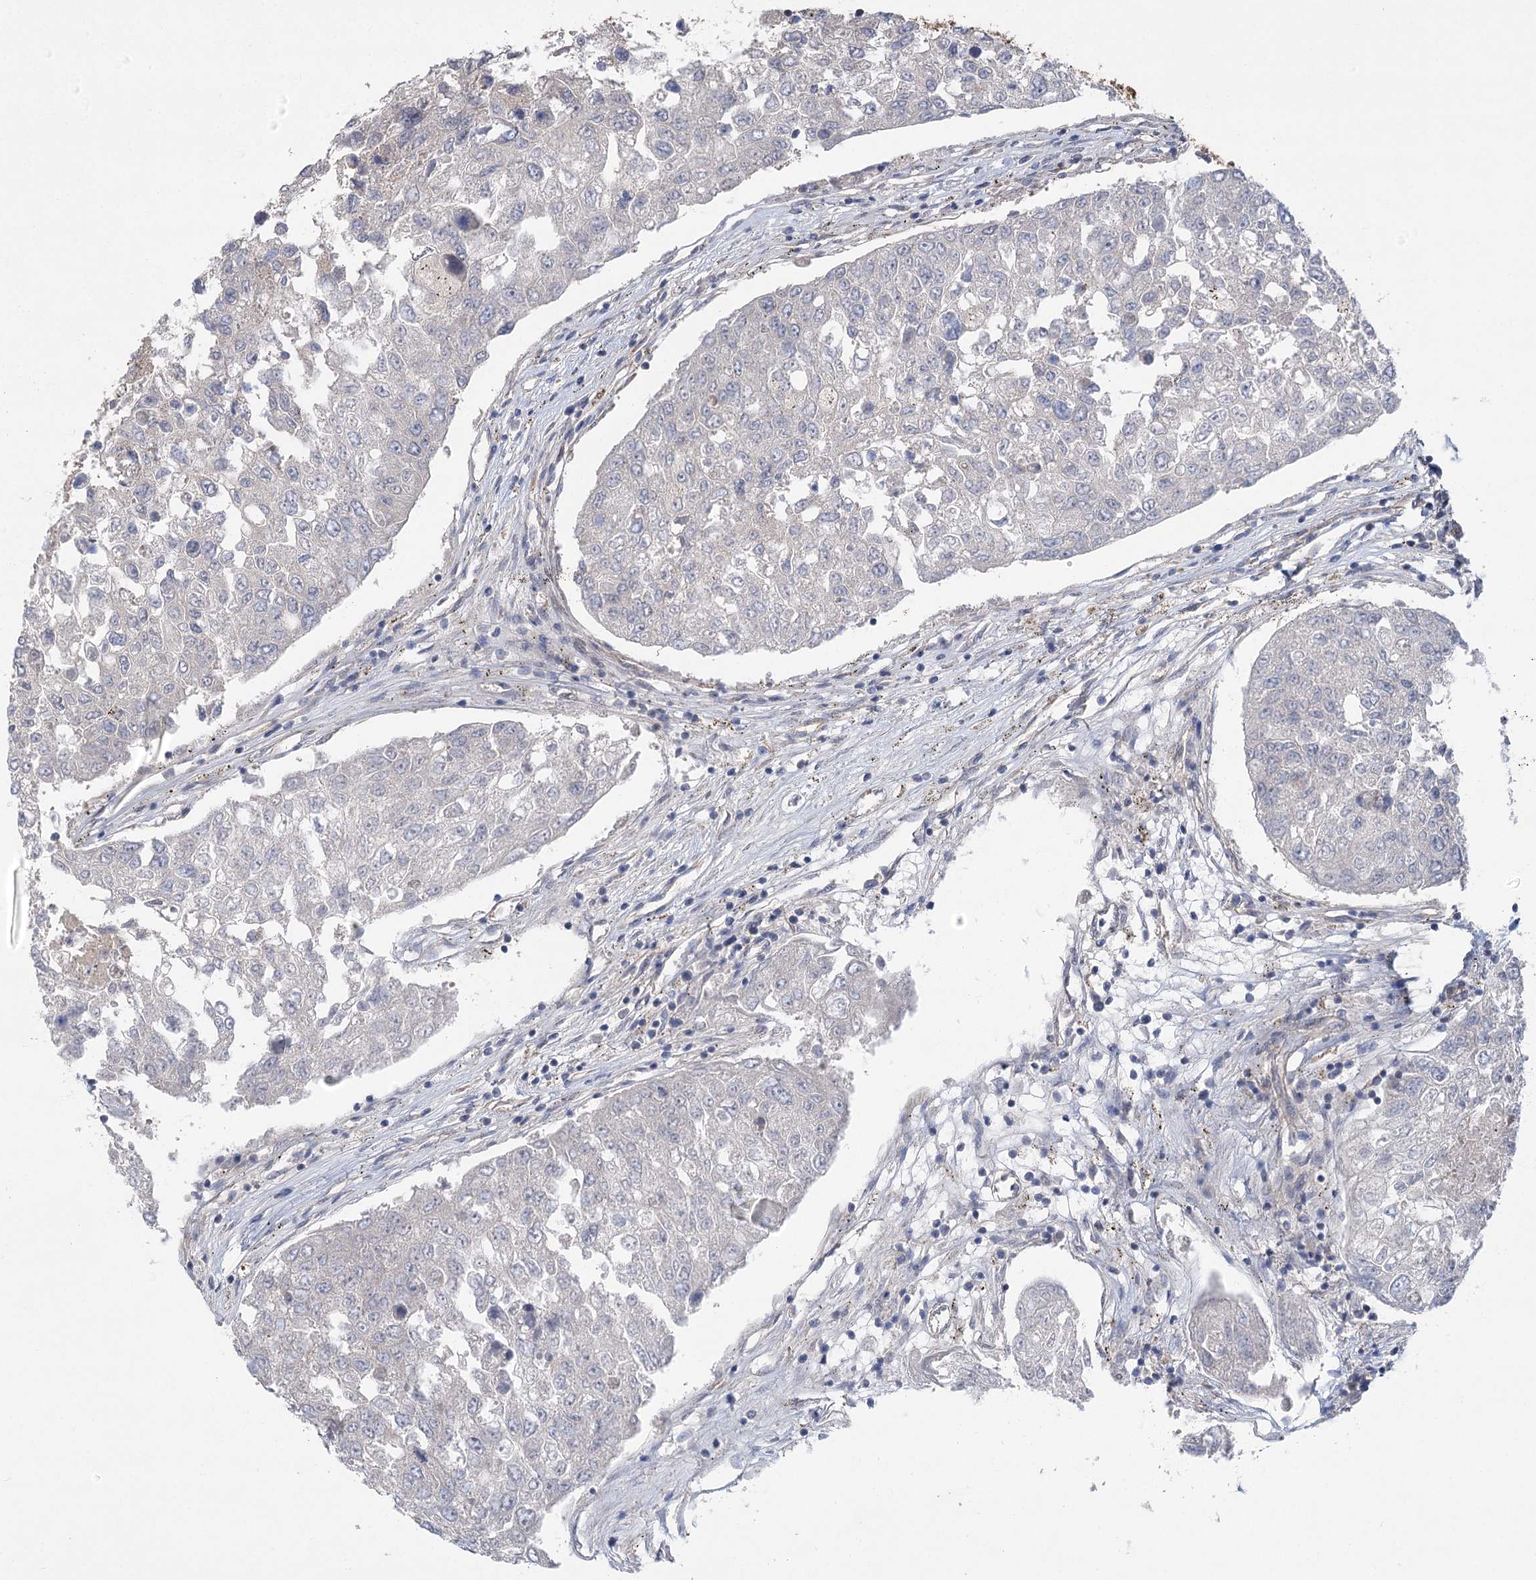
{"staining": {"intensity": "negative", "quantity": "none", "location": "none"}, "tissue": "urothelial cancer", "cell_type": "Tumor cells", "image_type": "cancer", "snomed": [{"axis": "morphology", "description": "Urothelial carcinoma, High grade"}, {"axis": "topography", "description": "Lymph node"}, {"axis": "topography", "description": "Urinary bladder"}], "caption": "Tumor cells are negative for protein expression in human urothelial cancer.", "gene": "RWDD4", "patient": {"sex": "male", "age": 51}}